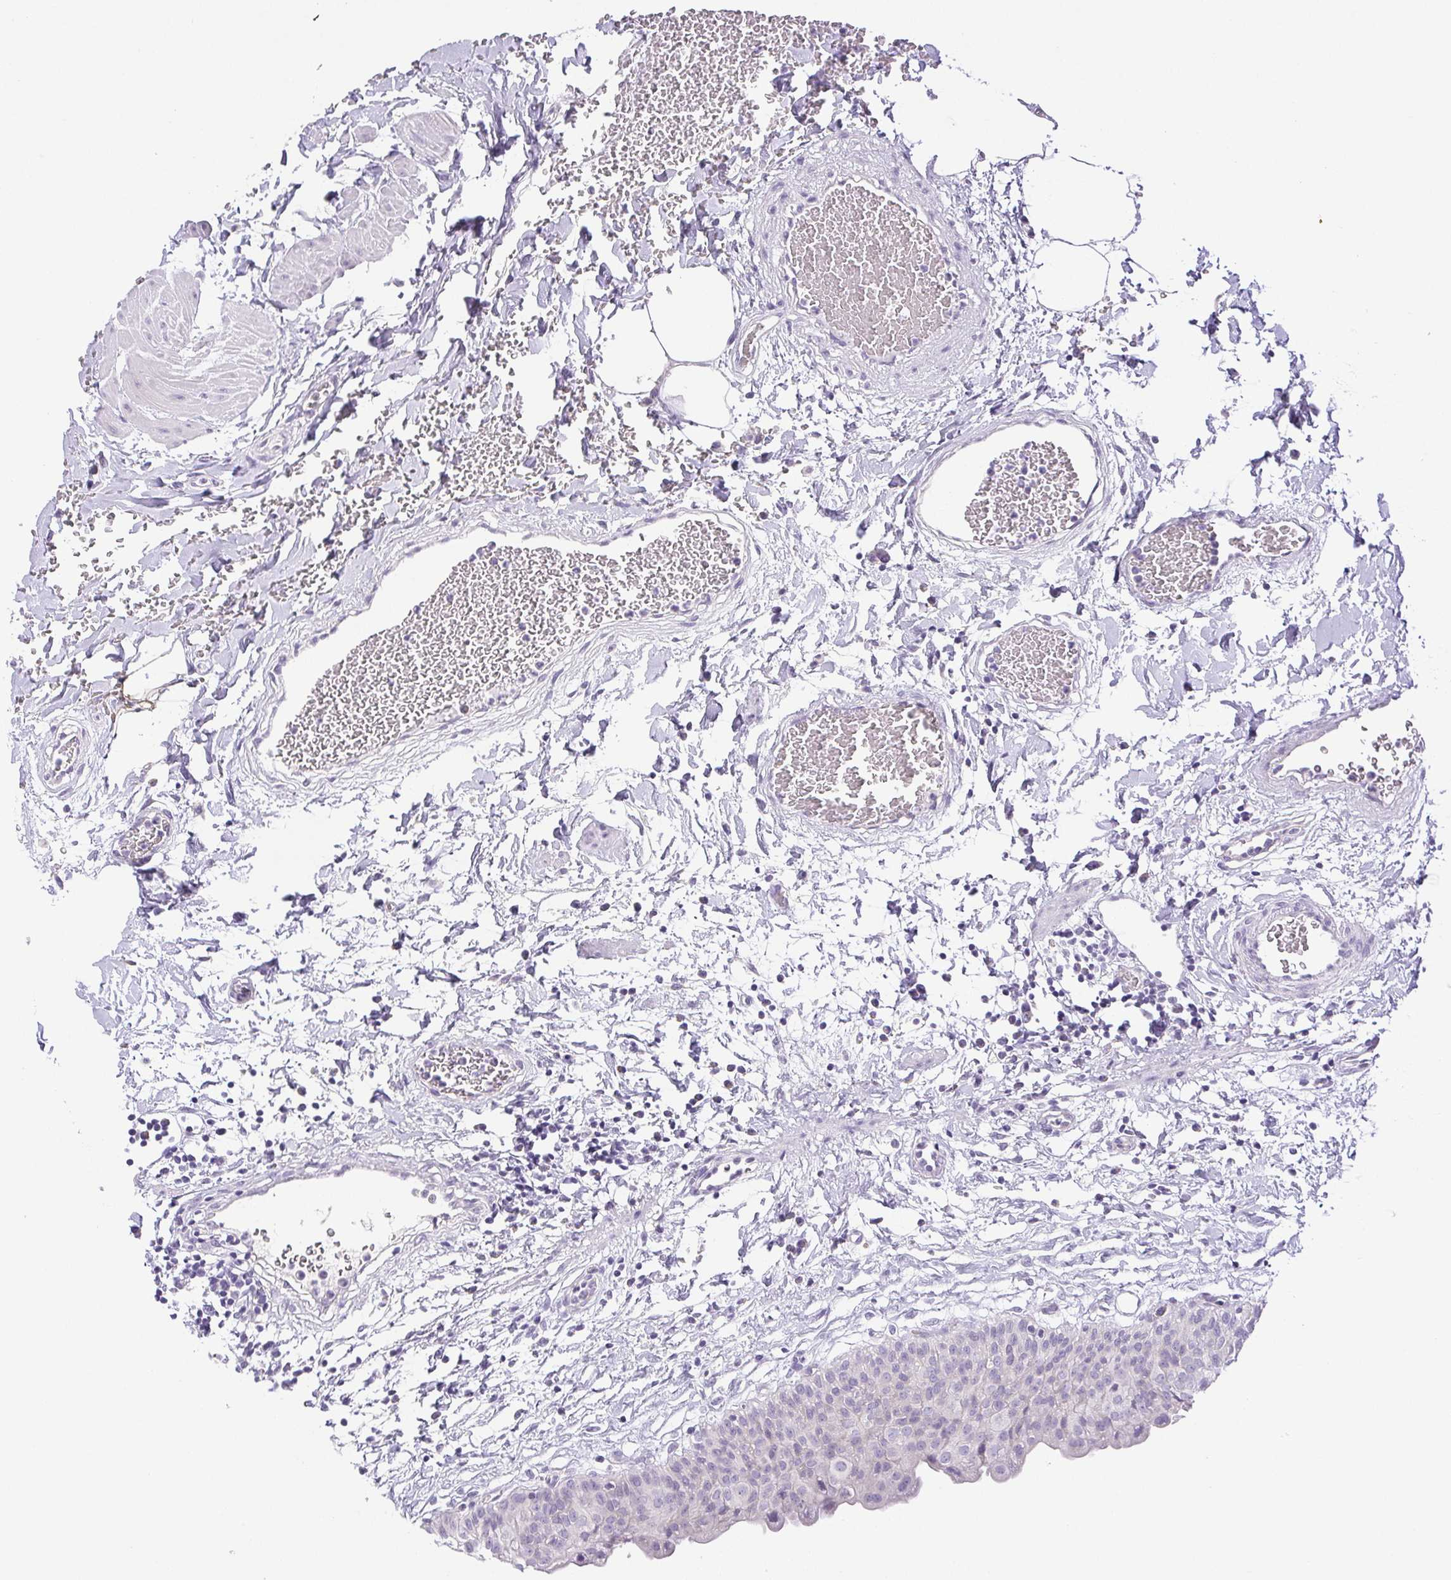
{"staining": {"intensity": "negative", "quantity": "none", "location": "none"}, "tissue": "urinary bladder", "cell_type": "Urothelial cells", "image_type": "normal", "snomed": [{"axis": "morphology", "description": "Normal tissue, NOS"}, {"axis": "topography", "description": "Urinary bladder"}], "caption": "There is no significant positivity in urothelial cells of urinary bladder.", "gene": "PAPPA2", "patient": {"sex": "male", "age": 55}}